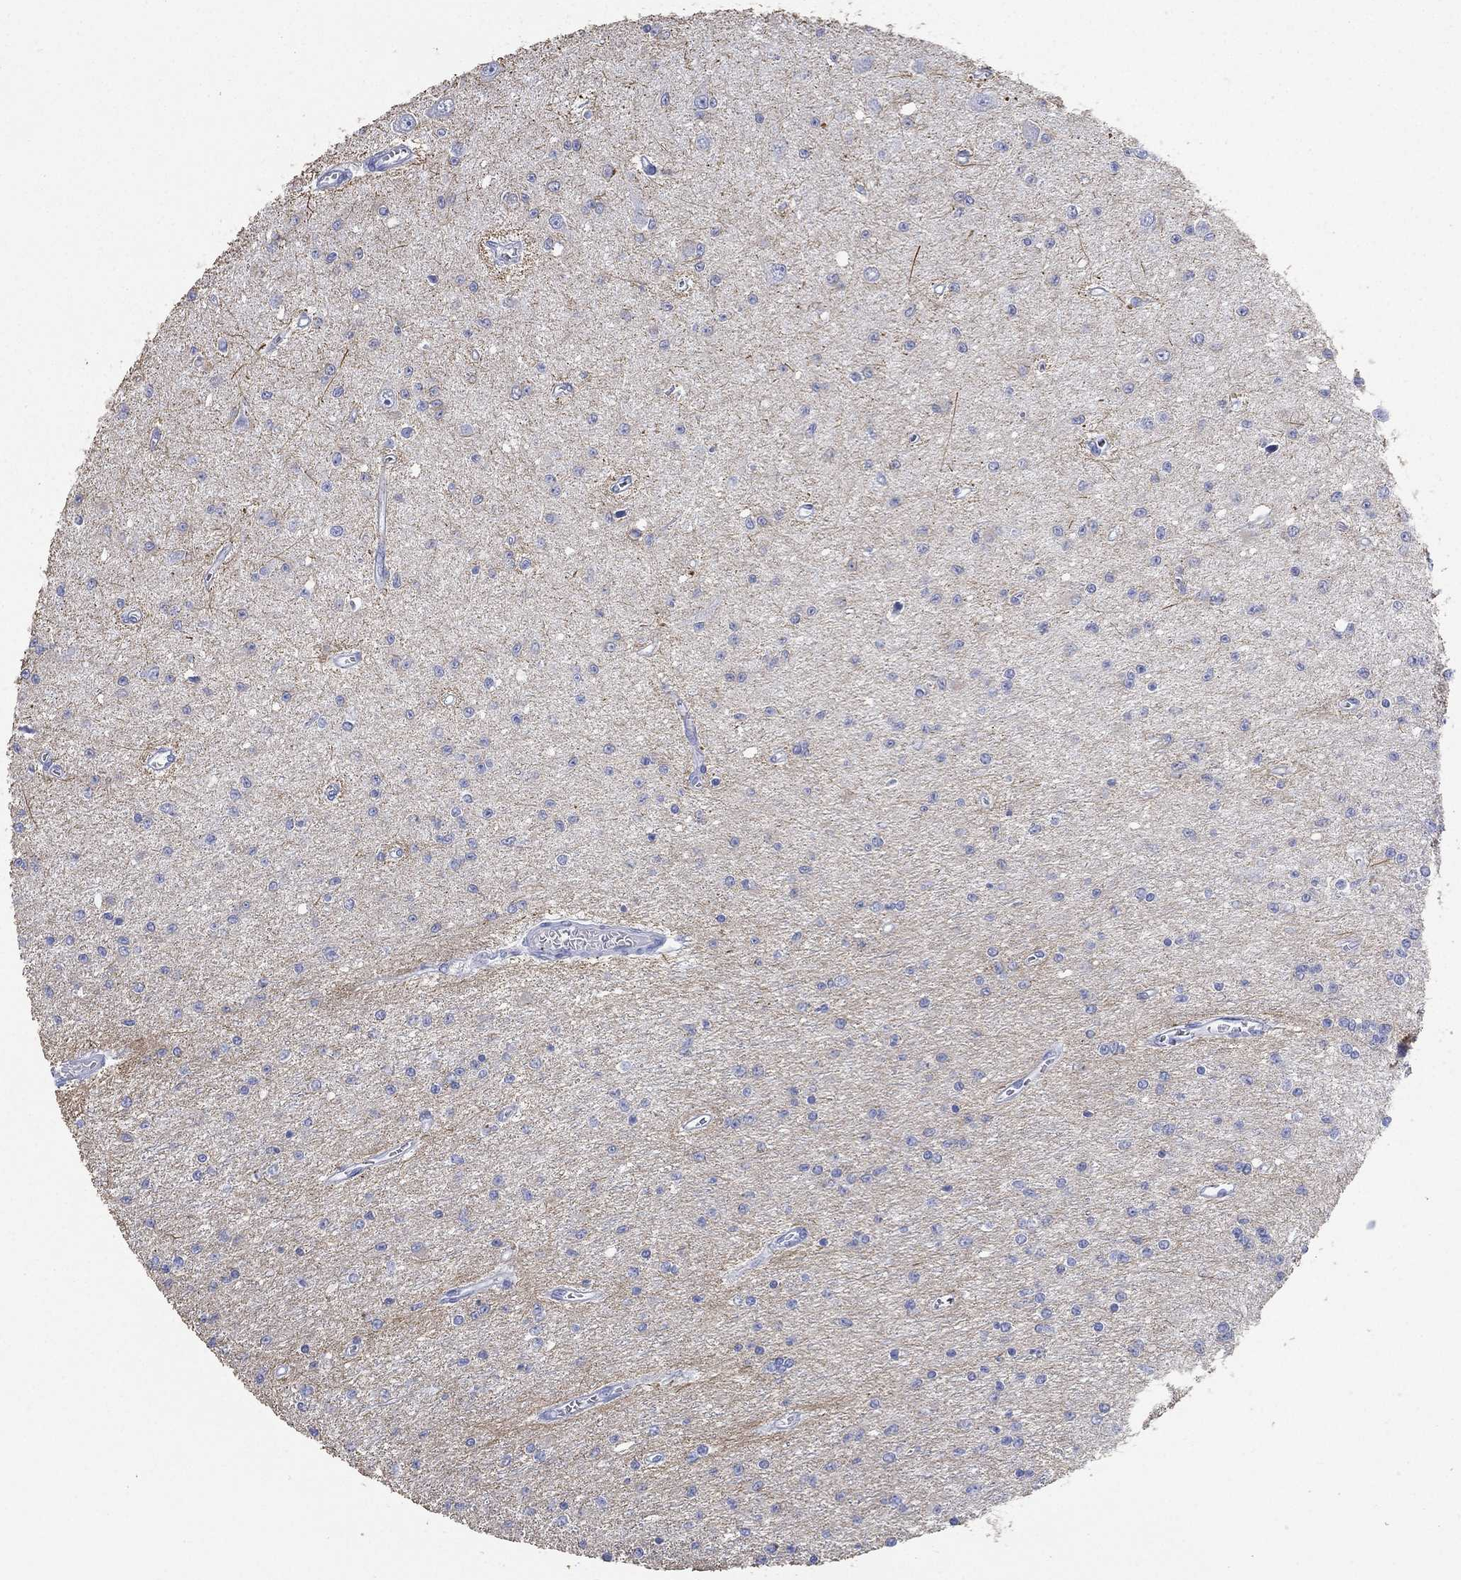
{"staining": {"intensity": "negative", "quantity": "none", "location": "none"}, "tissue": "glioma", "cell_type": "Tumor cells", "image_type": "cancer", "snomed": [{"axis": "morphology", "description": "Glioma, malignant, Low grade"}, {"axis": "topography", "description": "Brain"}], "caption": "This is a image of IHC staining of malignant low-grade glioma, which shows no staining in tumor cells. (Brightfield microscopy of DAB IHC at high magnification).", "gene": "FMO1", "patient": {"sex": "female", "age": 45}}